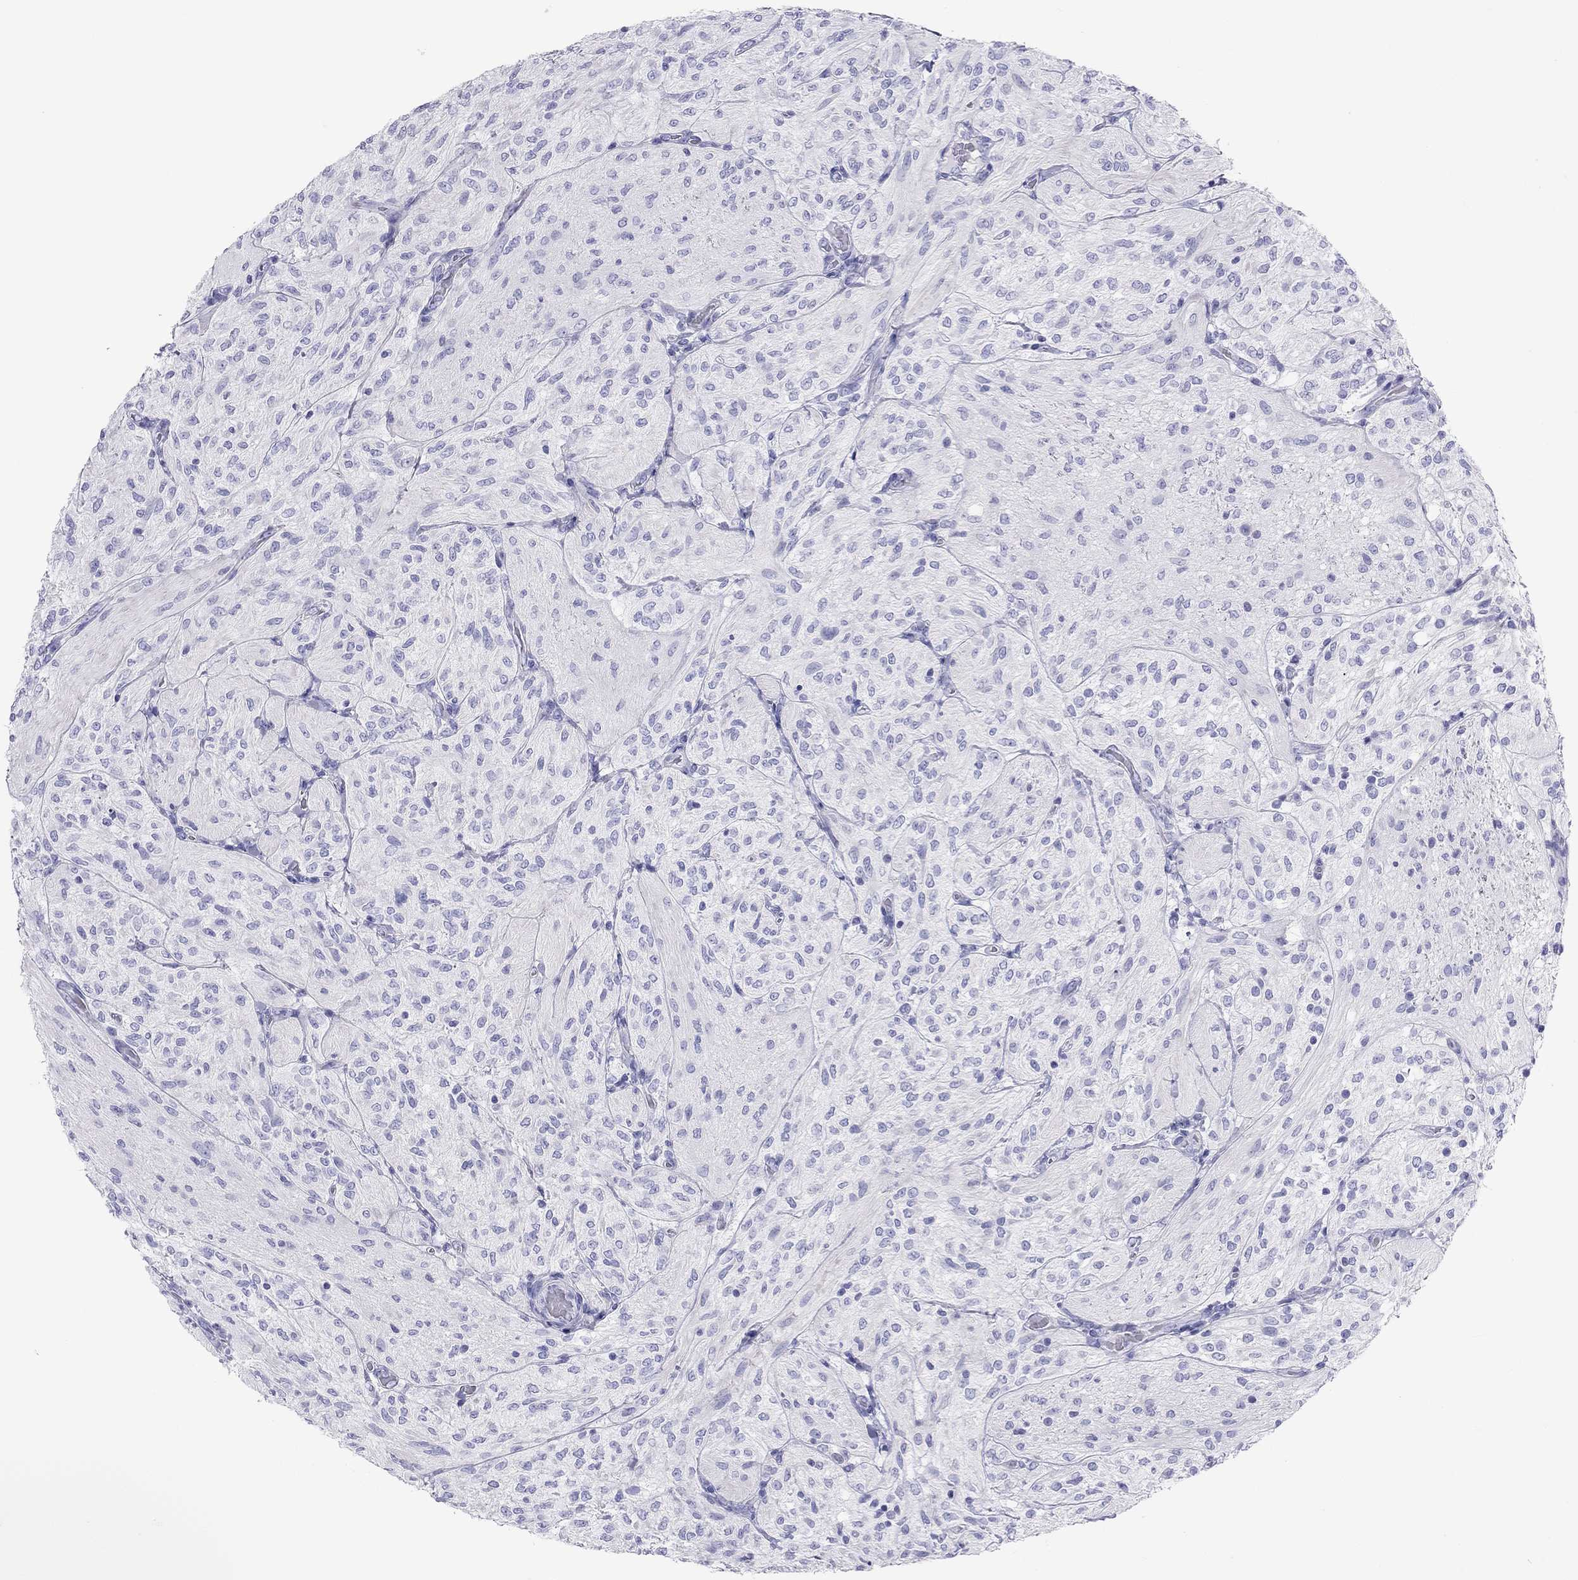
{"staining": {"intensity": "negative", "quantity": "none", "location": "none"}, "tissue": "glioma", "cell_type": "Tumor cells", "image_type": "cancer", "snomed": [{"axis": "morphology", "description": "Glioma, malignant, Low grade"}, {"axis": "topography", "description": "Brain"}], "caption": "Image shows no significant protein positivity in tumor cells of malignant low-grade glioma.", "gene": "DPY19L2", "patient": {"sex": "male", "age": 3}}